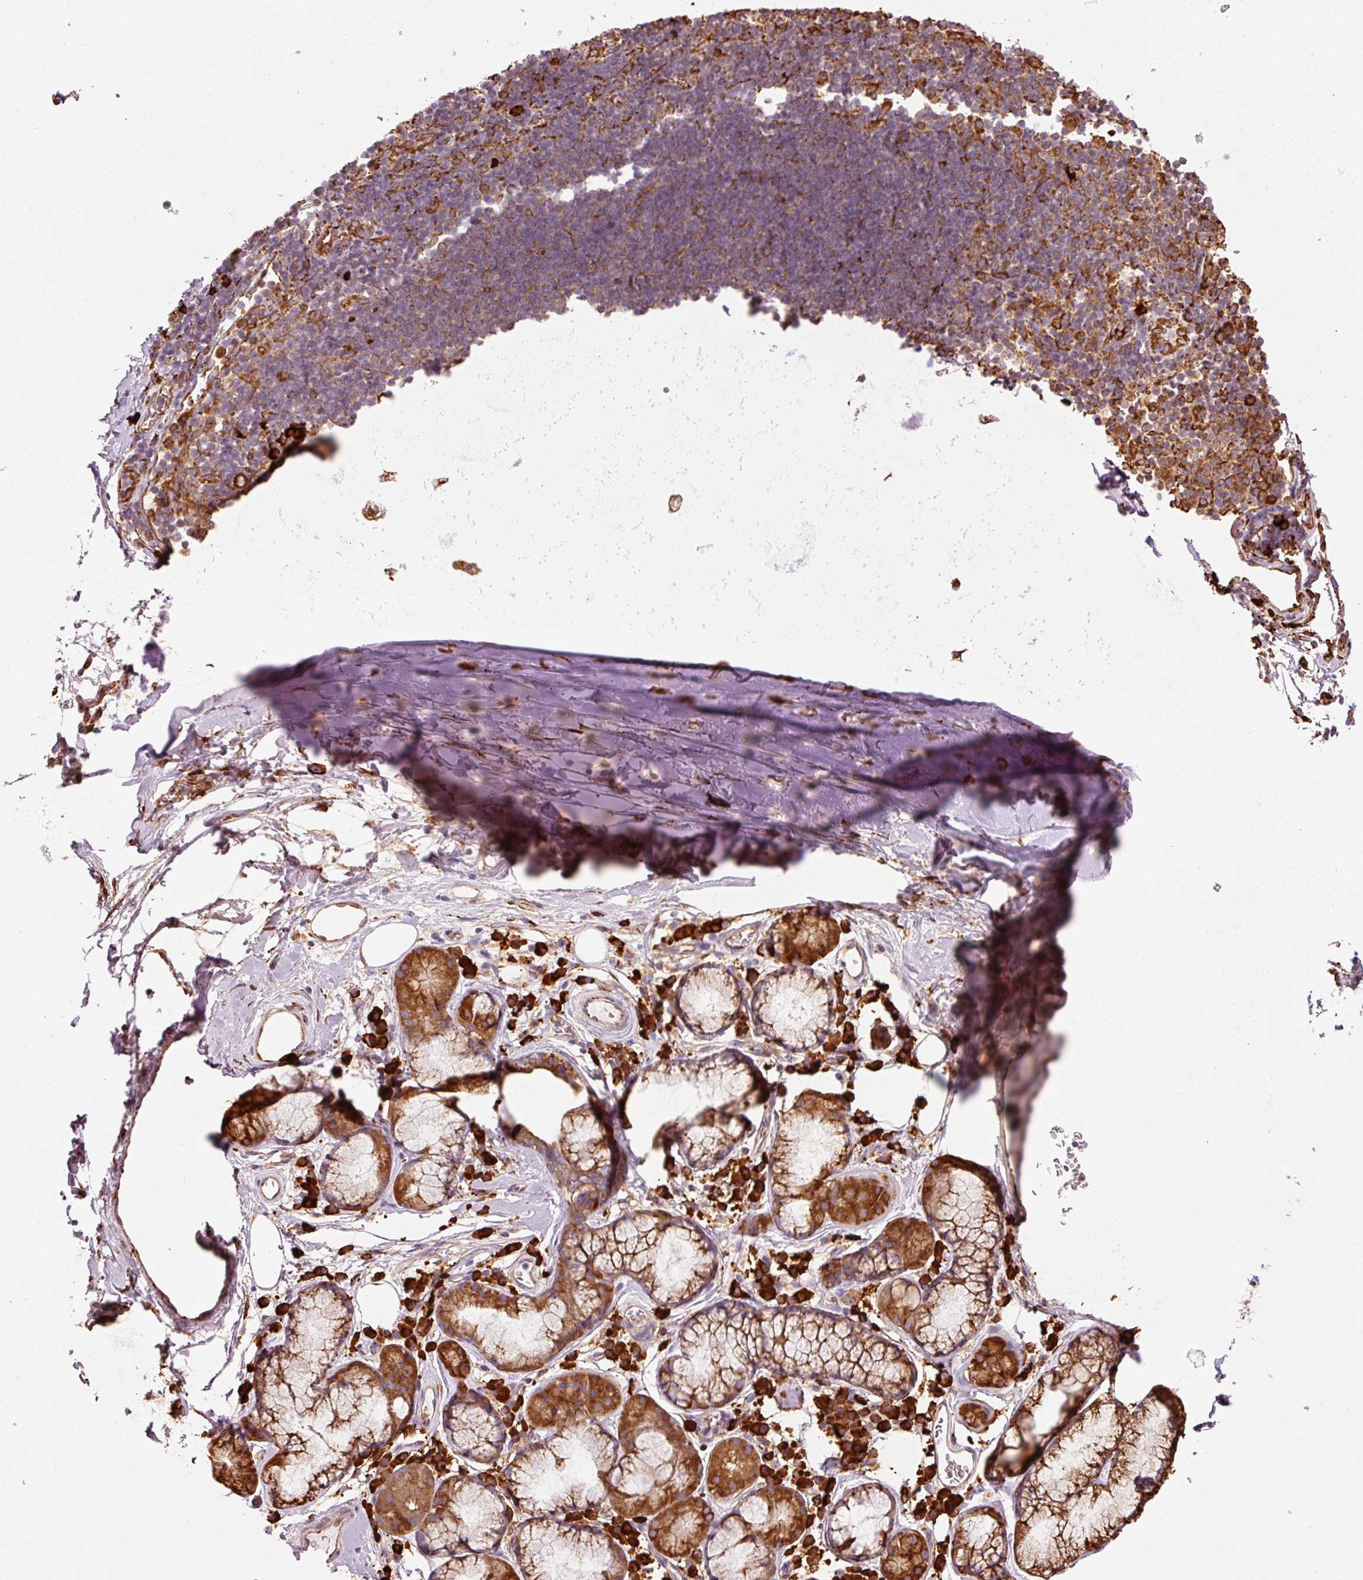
{"staining": {"intensity": "moderate", "quantity": "<25%", "location": "cytoplasmic/membranous"}, "tissue": "adipose tissue", "cell_type": "Adipocytes", "image_type": "normal", "snomed": [{"axis": "morphology", "description": "Normal tissue, NOS"}, {"axis": "topography", "description": "Cartilage tissue"}, {"axis": "topography", "description": "Bronchus"}], "caption": "Human adipose tissue stained with a brown dye exhibits moderate cytoplasmic/membranous positive expression in about <25% of adipocytes.", "gene": "ENSG00000256500", "patient": {"sex": "male", "age": 58}}